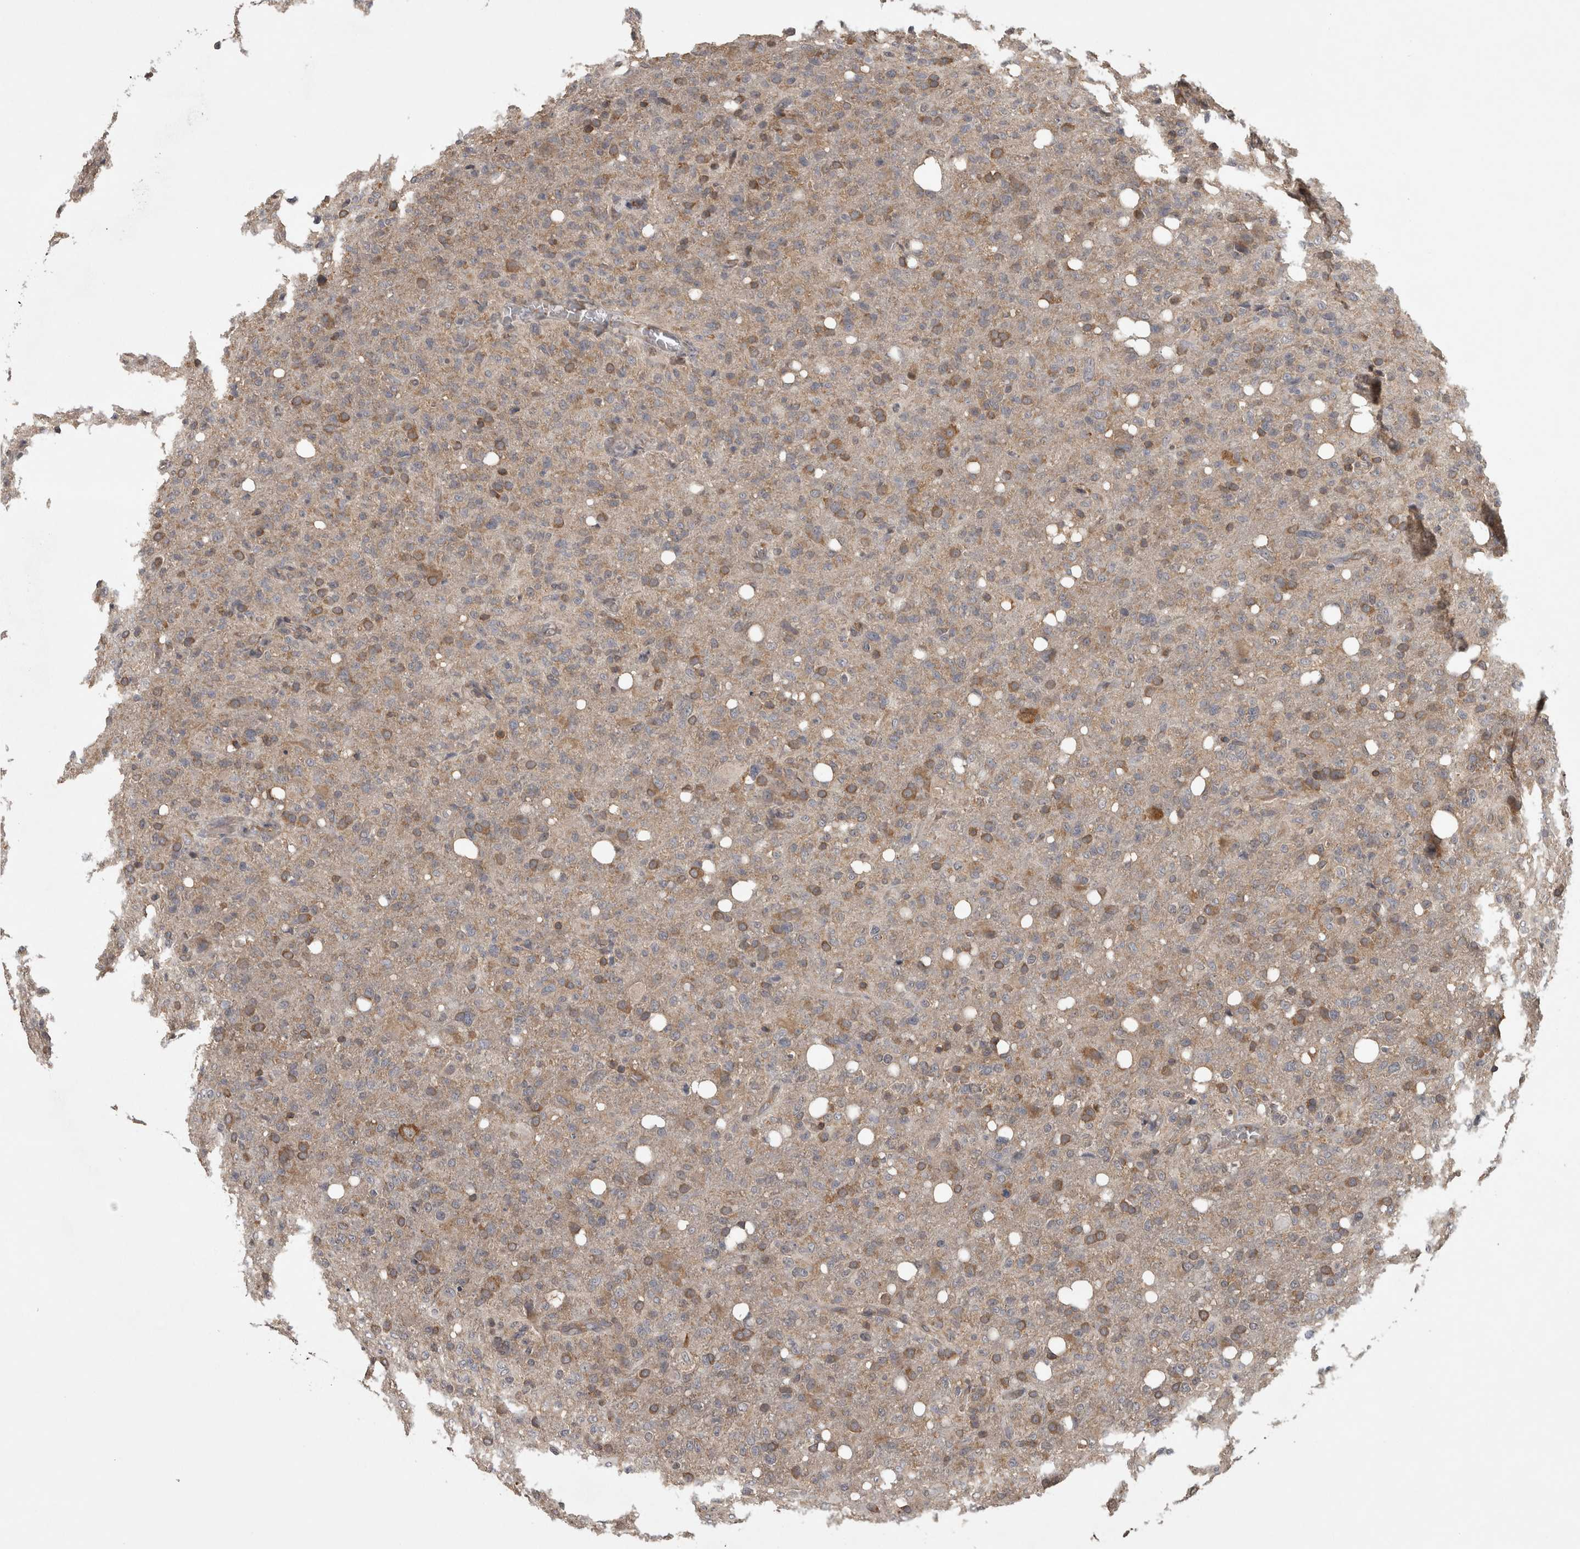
{"staining": {"intensity": "moderate", "quantity": "<25%", "location": "cytoplasmic/membranous"}, "tissue": "glioma", "cell_type": "Tumor cells", "image_type": "cancer", "snomed": [{"axis": "morphology", "description": "Glioma, malignant, High grade"}, {"axis": "topography", "description": "Brain"}], "caption": "Approximately <25% of tumor cells in glioma exhibit moderate cytoplasmic/membranous protein positivity as visualized by brown immunohistochemical staining.", "gene": "ATXN2", "patient": {"sex": "female", "age": 57}}